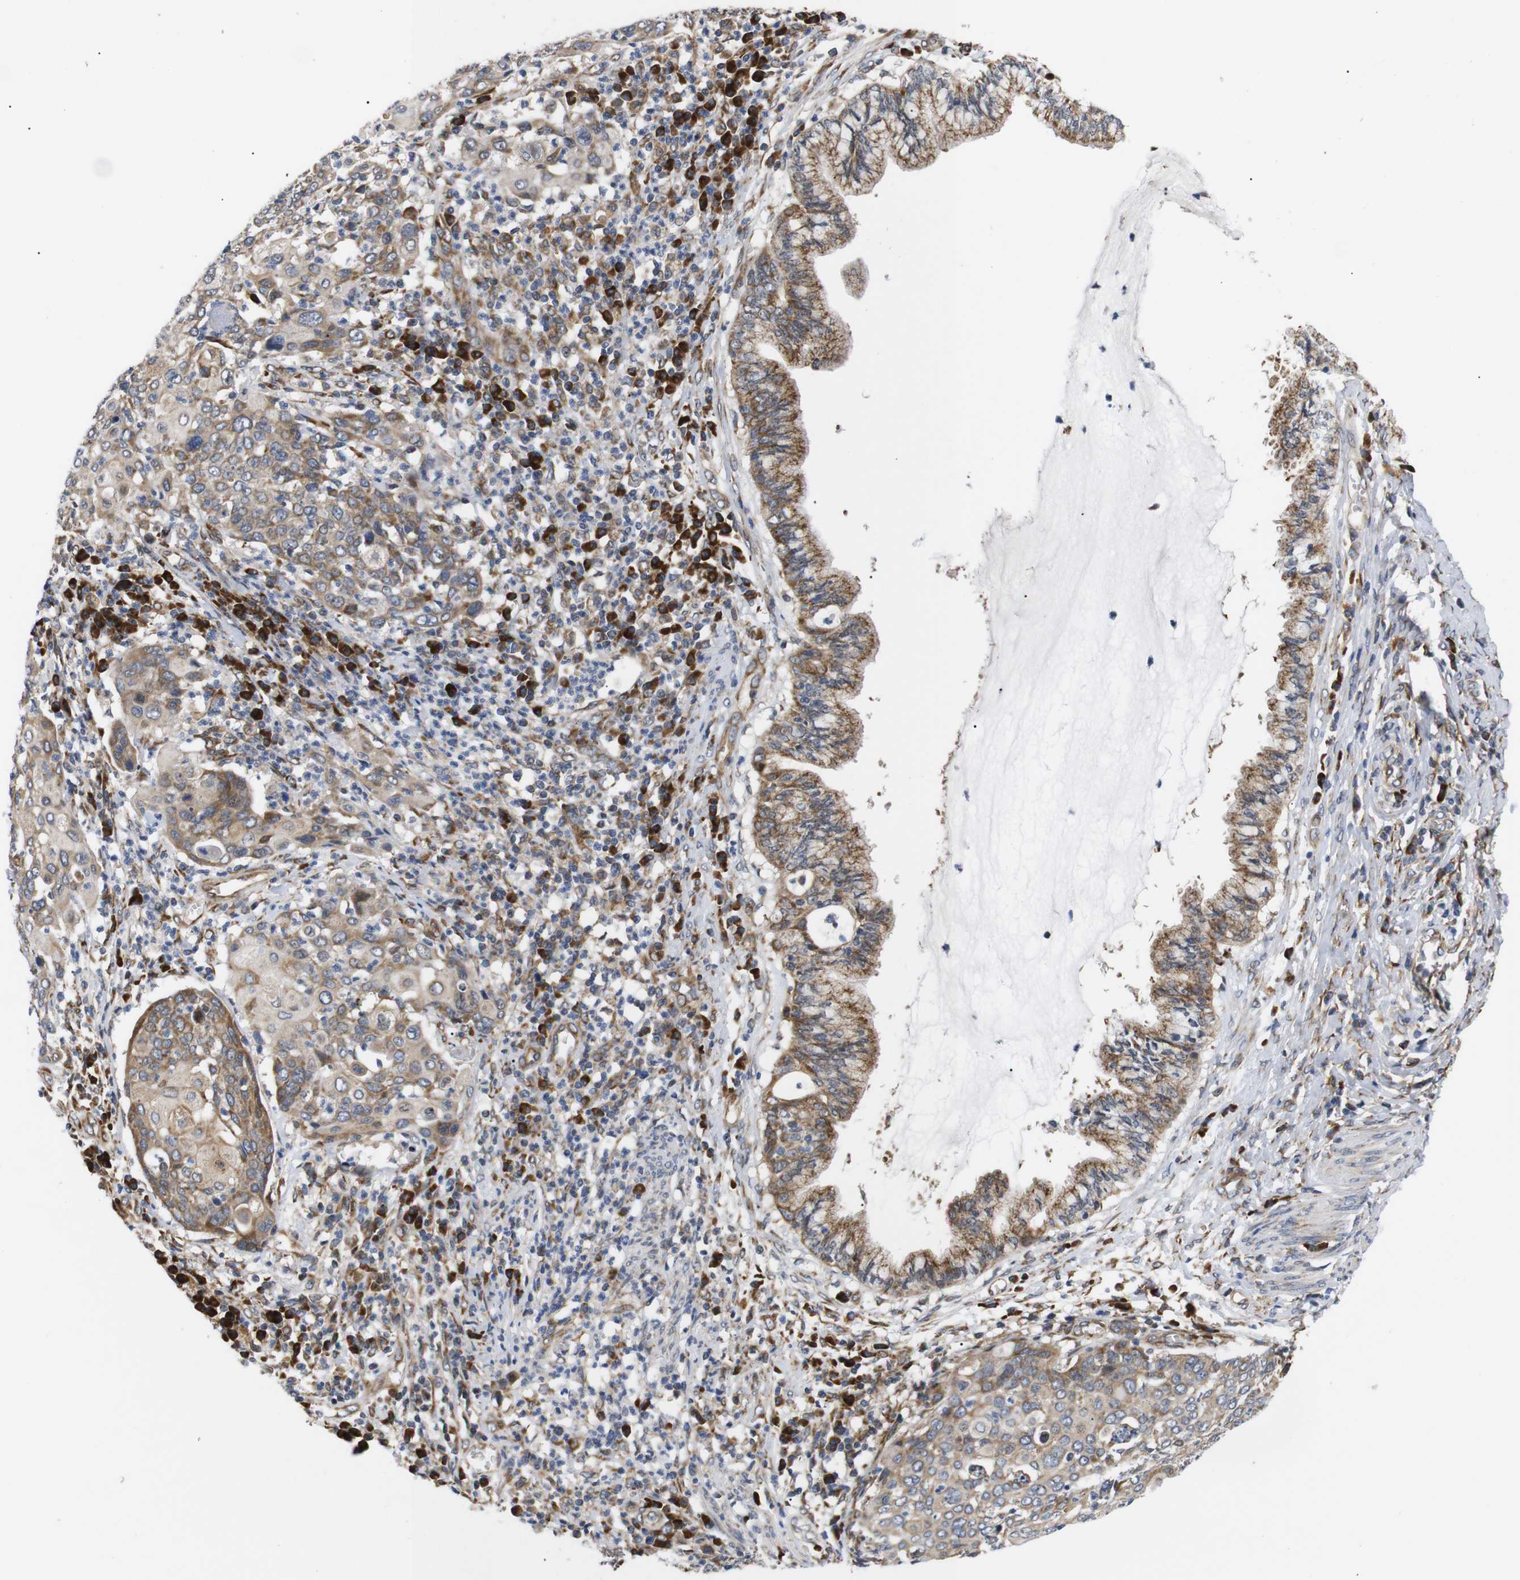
{"staining": {"intensity": "weak", "quantity": ">75%", "location": "cytoplasmic/membranous"}, "tissue": "cervical cancer", "cell_type": "Tumor cells", "image_type": "cancer", "snomed": [{"axis": "morphology", "description": "Squamous cell carcinoma, NOS"}, {"axis": "topography", "description": "Cervix"}], "caption": "This photomicrograph demonstrates IHC staining of human cervical squamous cell carcinoma, with low weak cytoplasmic/membranous expression in approximately >75% of tumor cells.", "gene": "KANK4", "patient": {"sex": "female", "age": 40}}